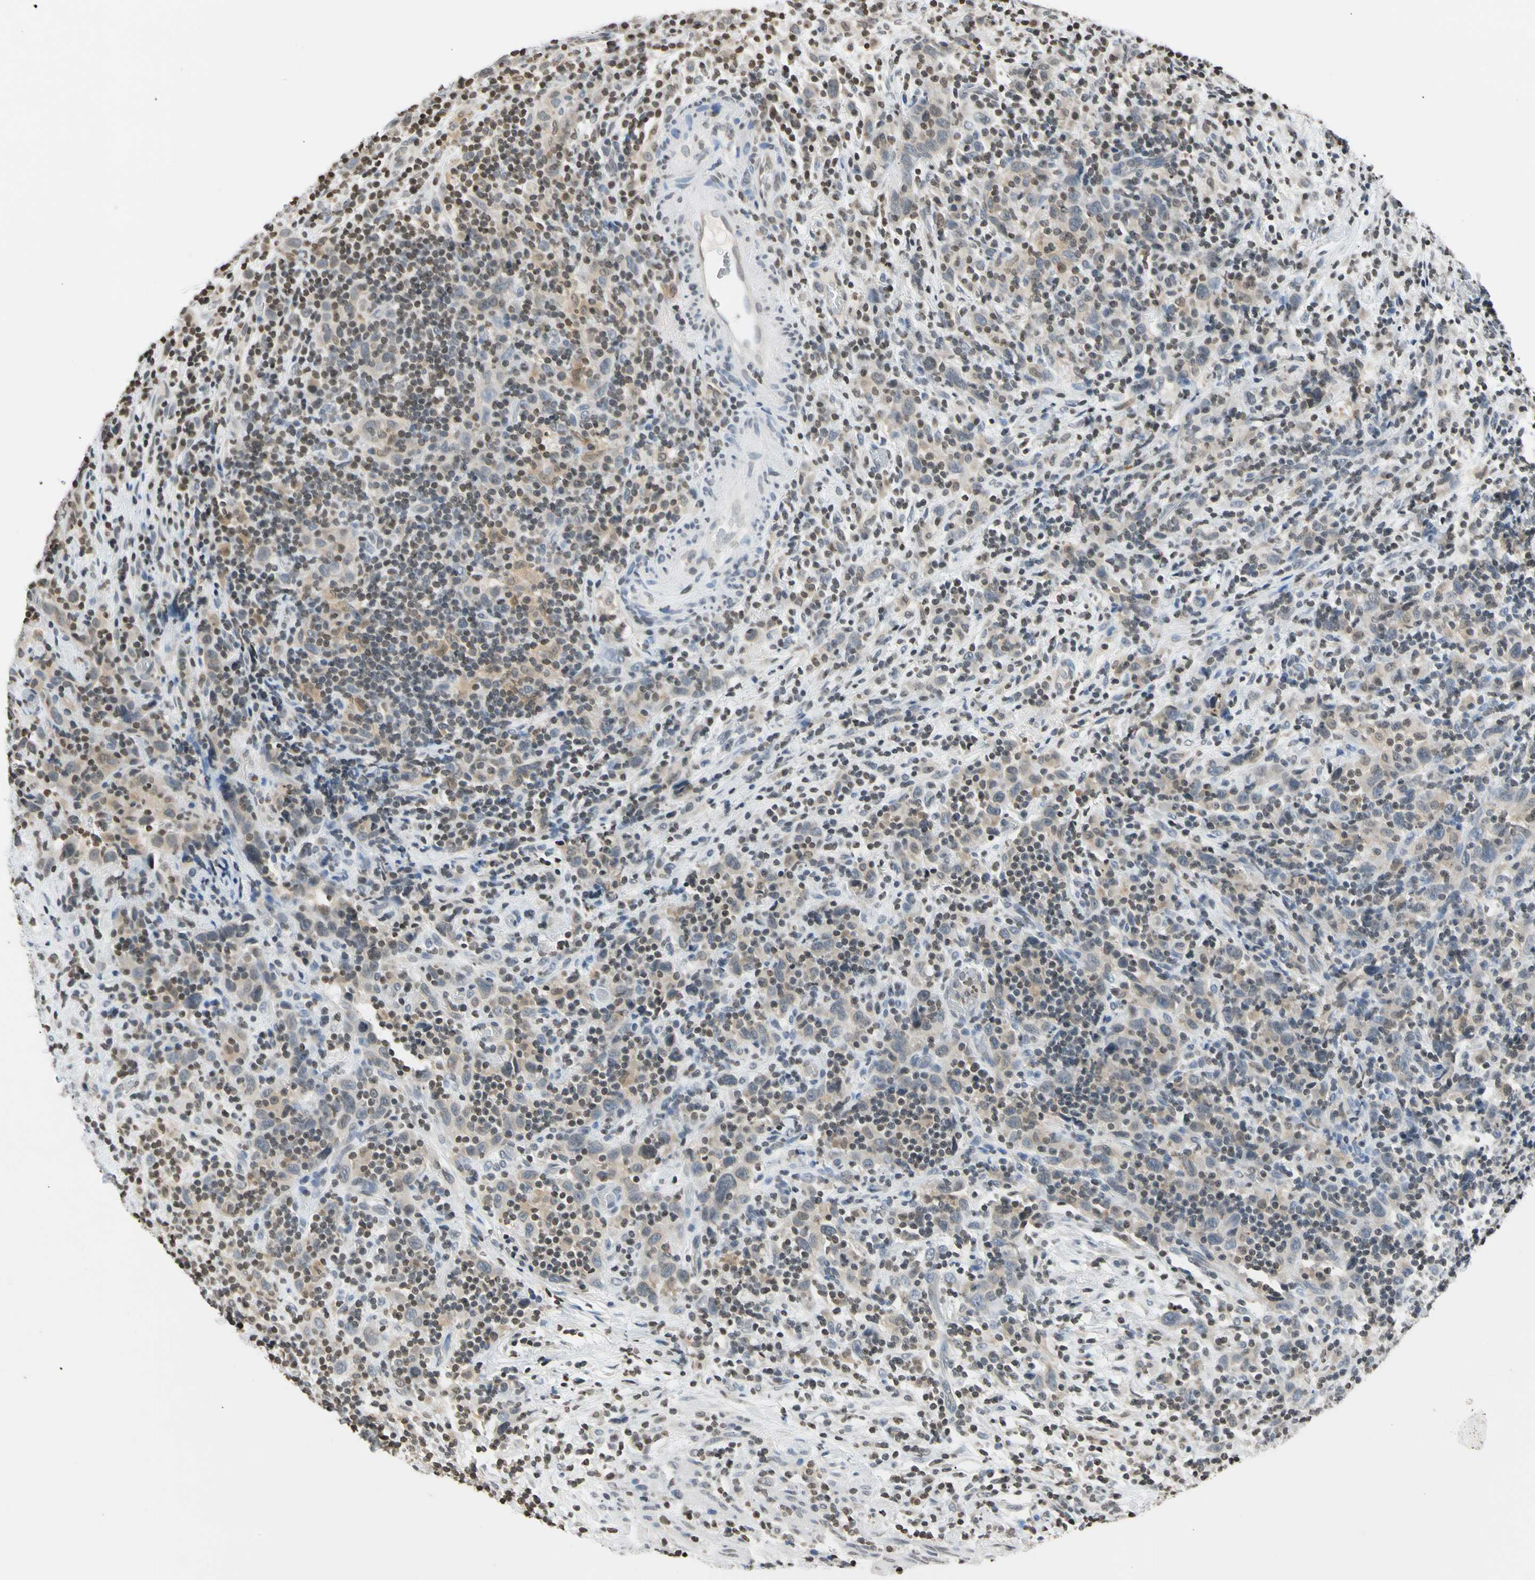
{"staining": {"intensity": "weak", "quantity": "25%-75%", "location": "cytoplasmic/membranous,nuclear"}, "tissue": "urothelial cancer", "cell_type": "Tumor cells", "image_type": "cancer", "snomed": [{"axis": "morphology", "description": "Urothelial carcinoma, High grade"}, {"axis": "topography", "description": "Urinary bladder"}], "caption": "Weak cytoplasmic/membranous and nuclear protein expression is present in about 25%-75% of tumor cells in urothelial cancer.", "gene": "GPX4", "patient": {"sex": "male", "age": 61}}